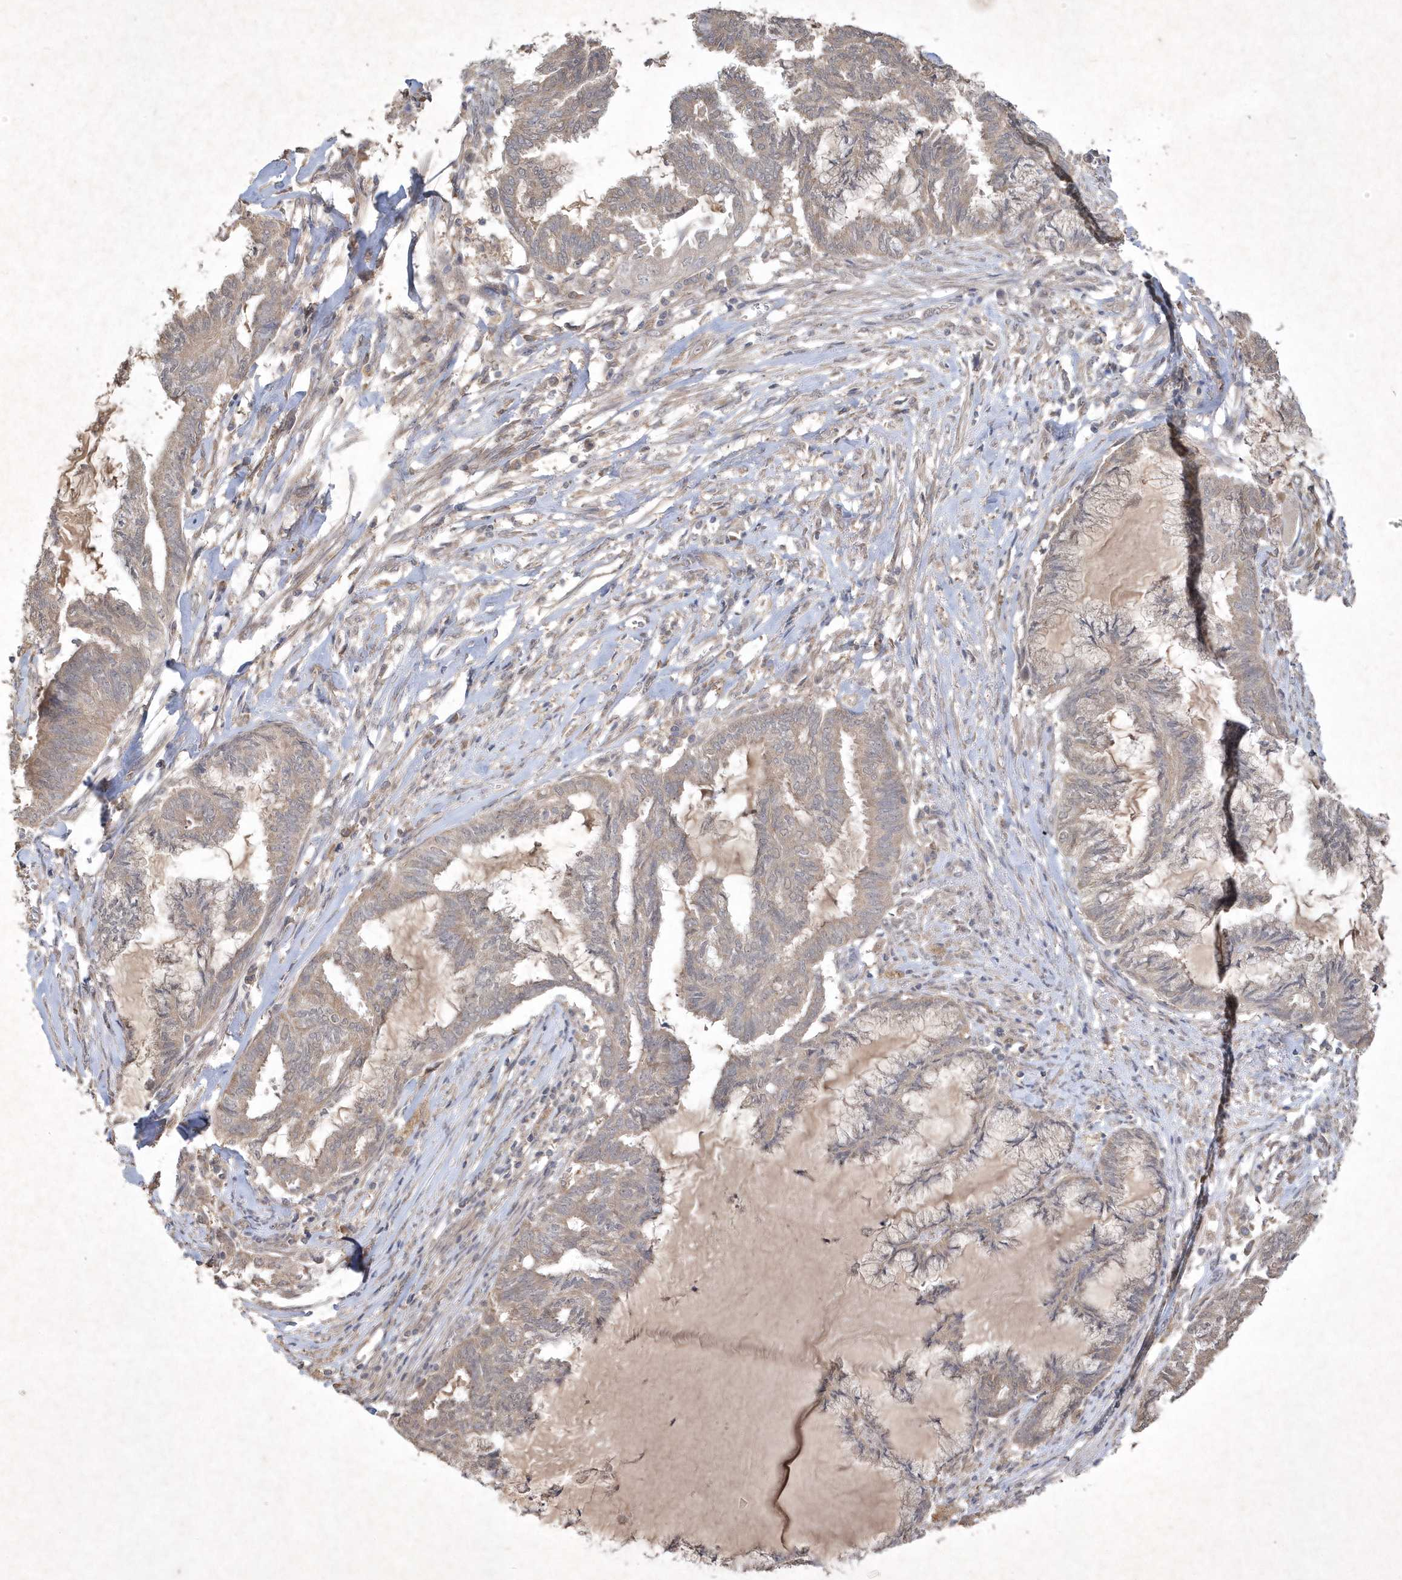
{"staining": {"intensity": "weak", "quantity": "<25%", "location": "cytoplasmic/membranous"}, "tissue": "endometrial cancer", "cell_type": "Tumor cells", "image_type": "cancer", "snomed": [{"axis": "morphology", "description": "Adenocarcinoma, NOS"}, {"axis": "topography", "description": "Endometrium"}], "caption": "IHC photomicrograph of human endometrial adenocarcinoma stained for a protein (brown), which demonstrates no expression in tumor cells.", "gene": "AKR7A2", "patient": {"sex": "female", "age": 86}}